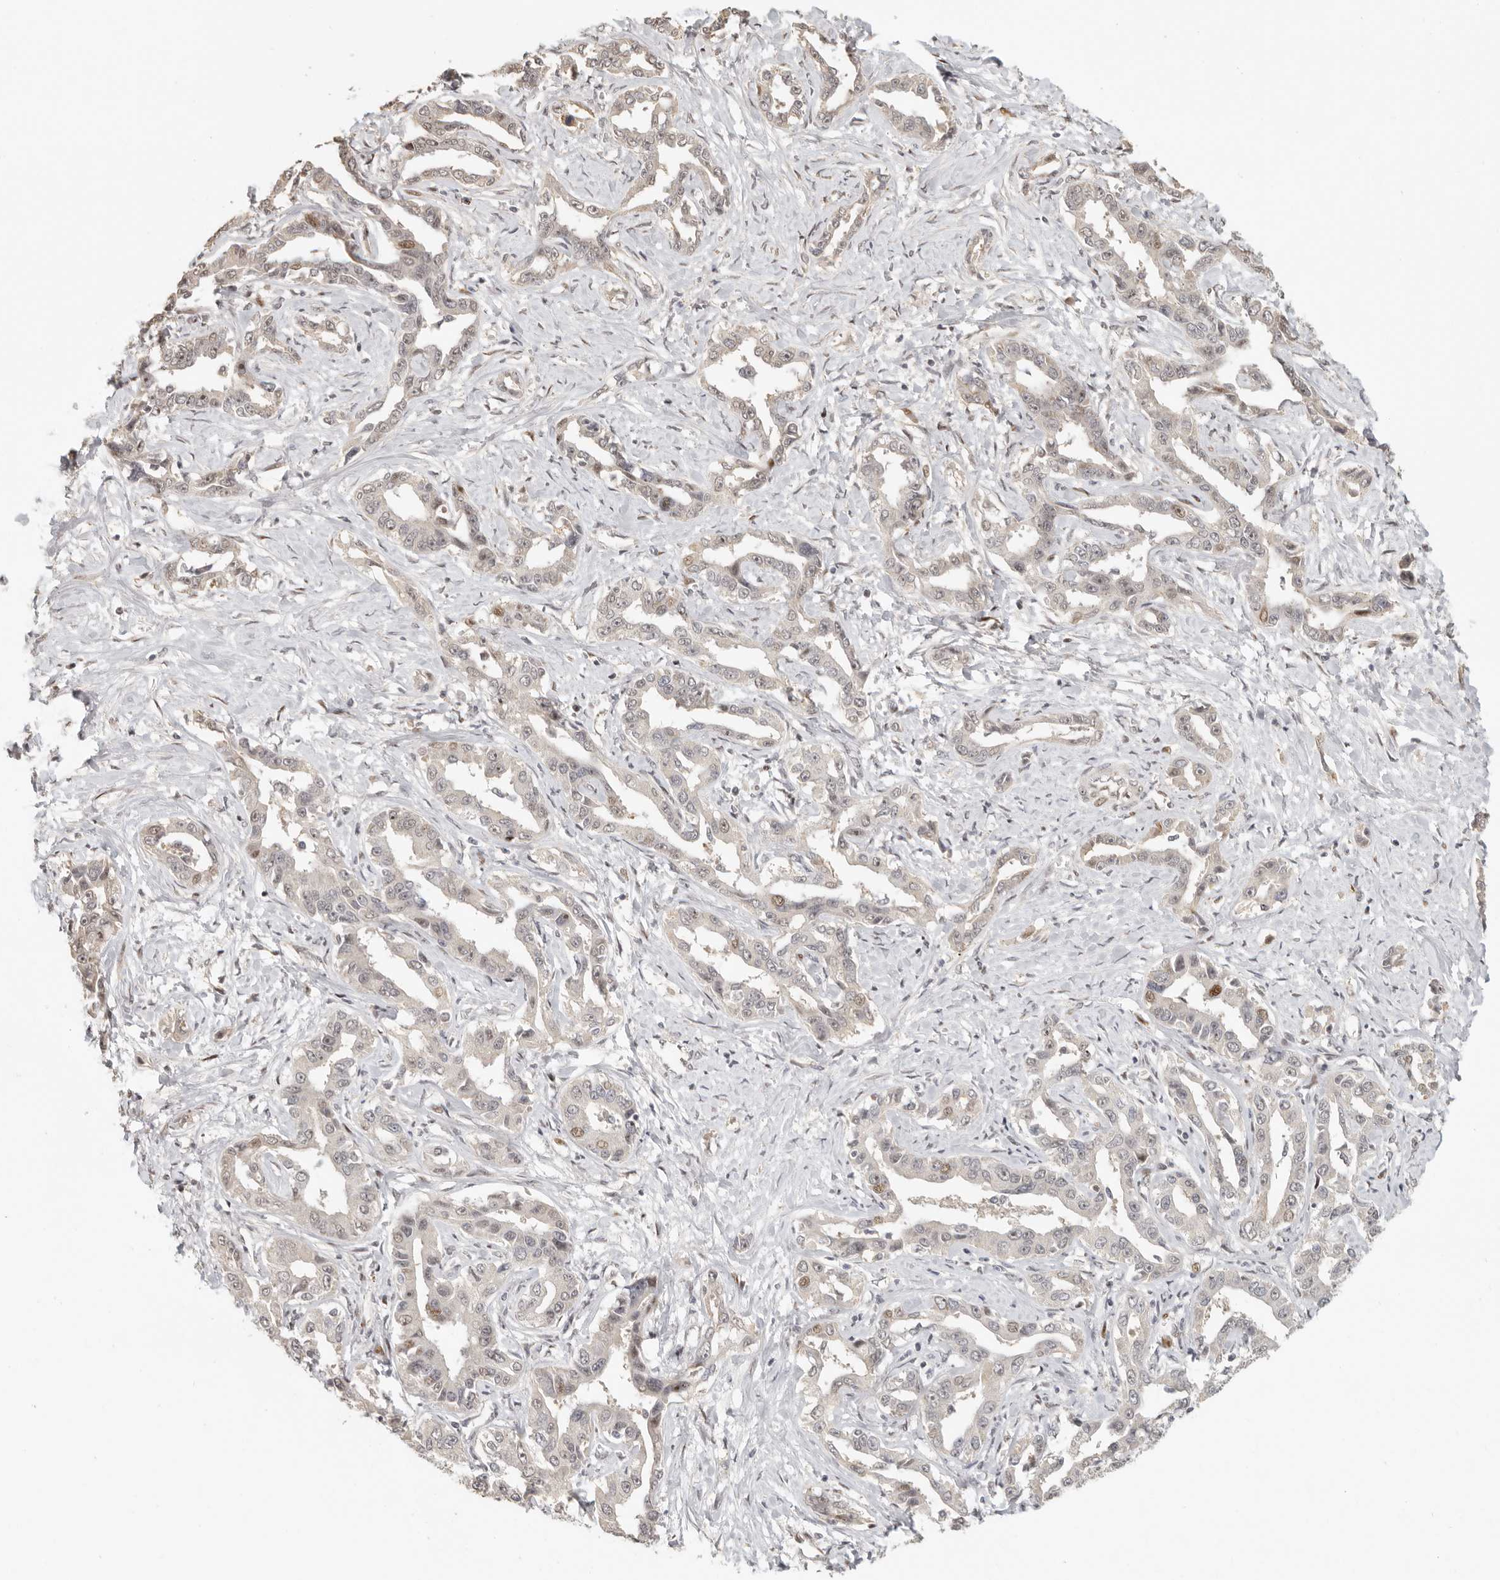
{"staining": {"intensity": "moderate", "quantity": "<25%", "location": "nuclear"}, "tissue": "liver cancer", "cell_type": "Tumor cells", "image_type": "cancer", "snomed": [{"axis": "morphology", "description": "Cholangiocarcinoma"}, {"axis": "topography", "description": "Liver"}], "caption": "This photomicrograph demonstrates liver cancer stained with IHC to label a protein in brown. The nuclear of tumor cells show moderate positivity for the protein. Nuclei are counter-stained blue.", "gene": "GPBP1L1", "patient": {"sex": "male", "age": 59}}